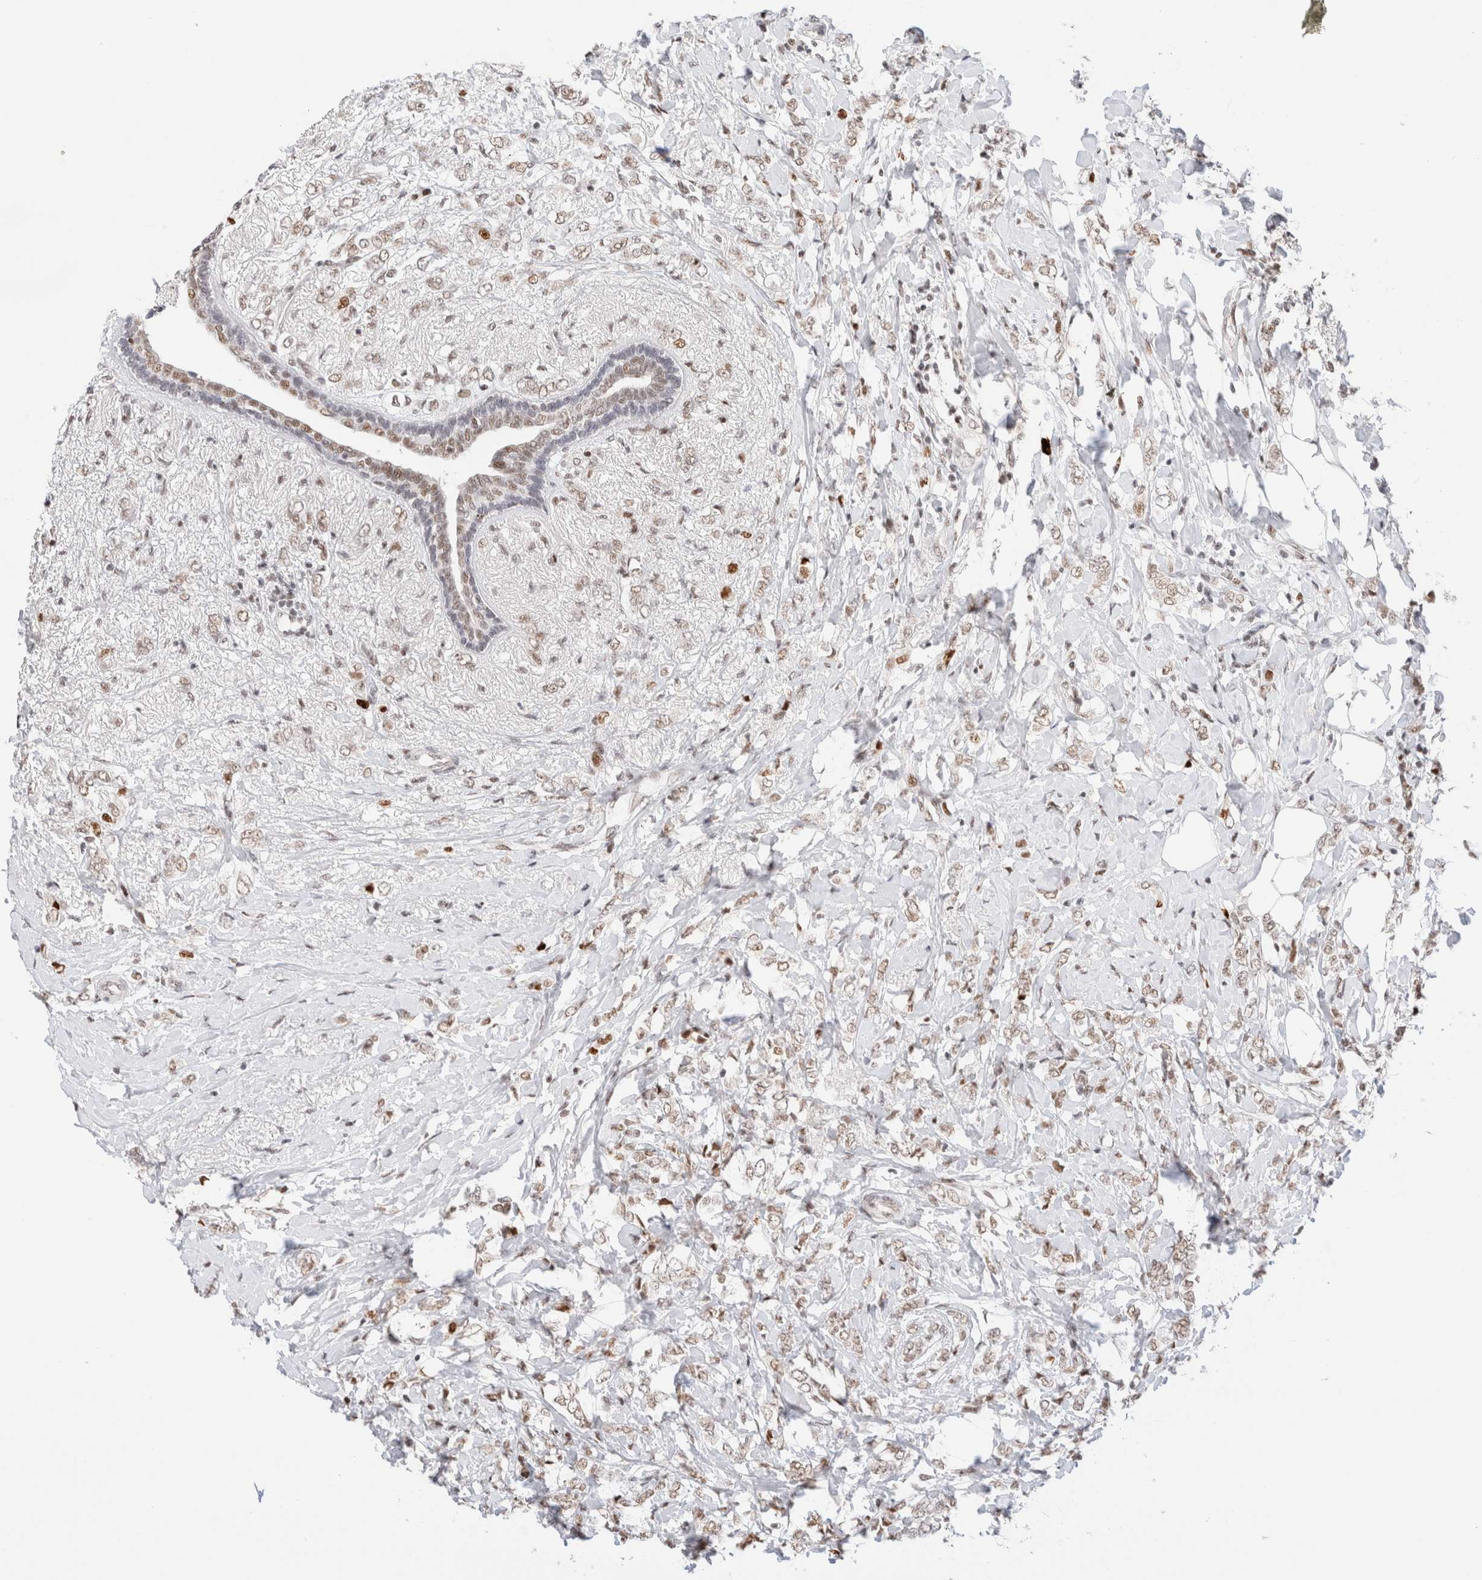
{"staining": {"intensity": "weak", "quantity": ">75%", "location": "nuclear"}, "tissue": "breast cancer", "cell_type": "Tumor cells", "image_type": "cancer", "snomed": [{"axis": "morphology", "description": "Normal tissue, NOS"}, {"axis": "morphology", "description": "Lobular carcinoma"}, {"axis": "topography", "description": "Breast"}], "caption": "This is an image of IHC staining of lobular carcinoma (breast), which shows weak staining in the nuclear of tumor cells.", "gene": "ZNF282", "patient": {"sex": "female", "age": 47}}